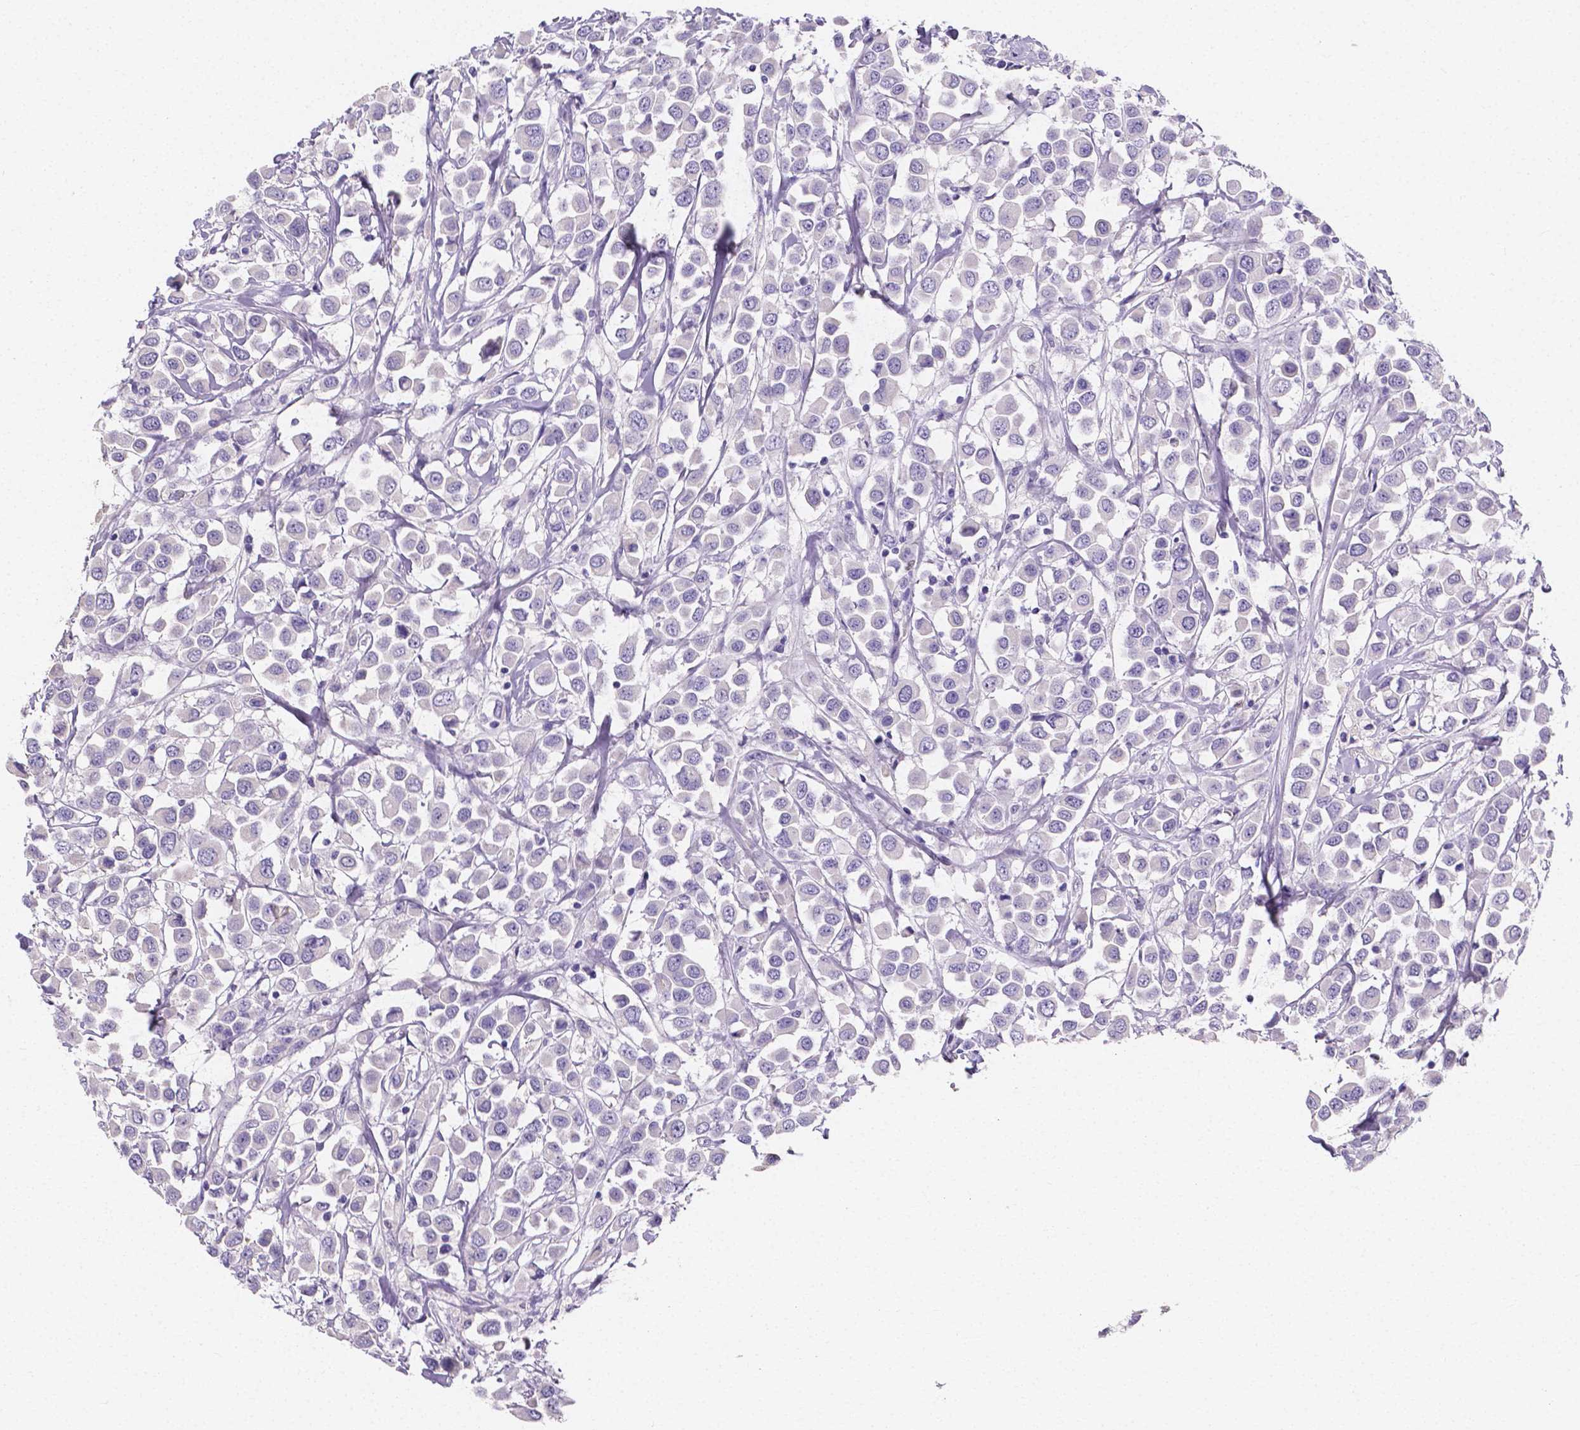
{"staining": {"intensity": "negative", "quantity": "none", "location": "none"}, "tissue": "breast cancer", "cell_type": "Tumor cells", "image_type": "cancer", "snomed": [{"axis": "morphology", "description": "Duct carcinoma"}, {"axis": "topography", "description": "Breast"}], "caption": "High power microscopy image of an immunohistochemistry (IHC) image of intraductal carcinoma (breast), revealing no significant expression in tumor cells. The staining was performed using DAB to visualize the protein expression in brown, while the nuclei were stained in blue with hematoxylin (Magnification: 20x).", "gene": "PLXNA4", "patient": {"sex": "female", "age": 61}}